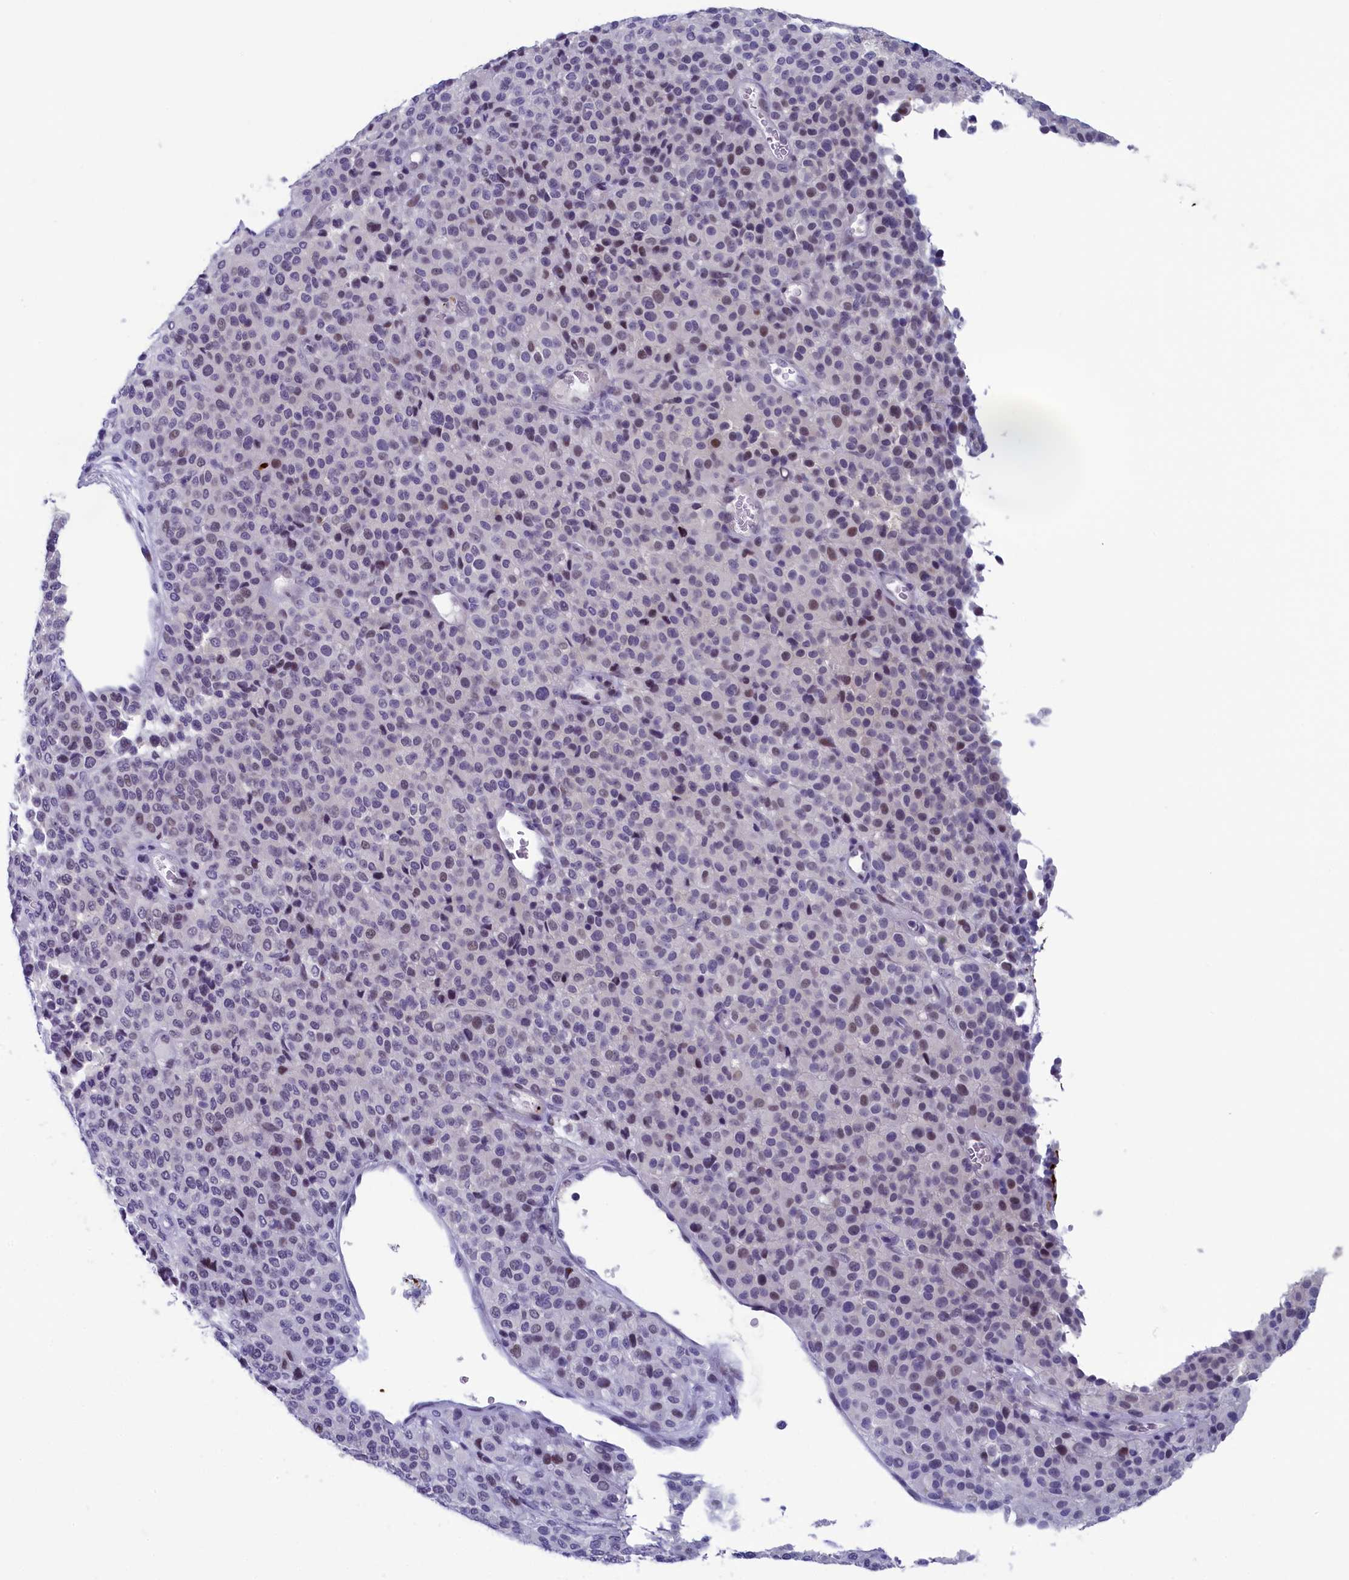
{"staining": {"intensity": "weak", "quantity": "<25%", "location": "nuclear"}, "tissue": "melanoma", "cell_type": "Tumor cells", "image_type": "cancer", "snomed": [{"axis": "morphology", "description": "Malignant melanoma, Metastatic site"}, {"axis": "topography", "description": "Pancreas"}], "caption": "DAB immunohistochemical staining of melanoma reveals no significant expression in tumor cells.", "gene": "AIFM2", "patient": {"sex": "female", "age": 30}}